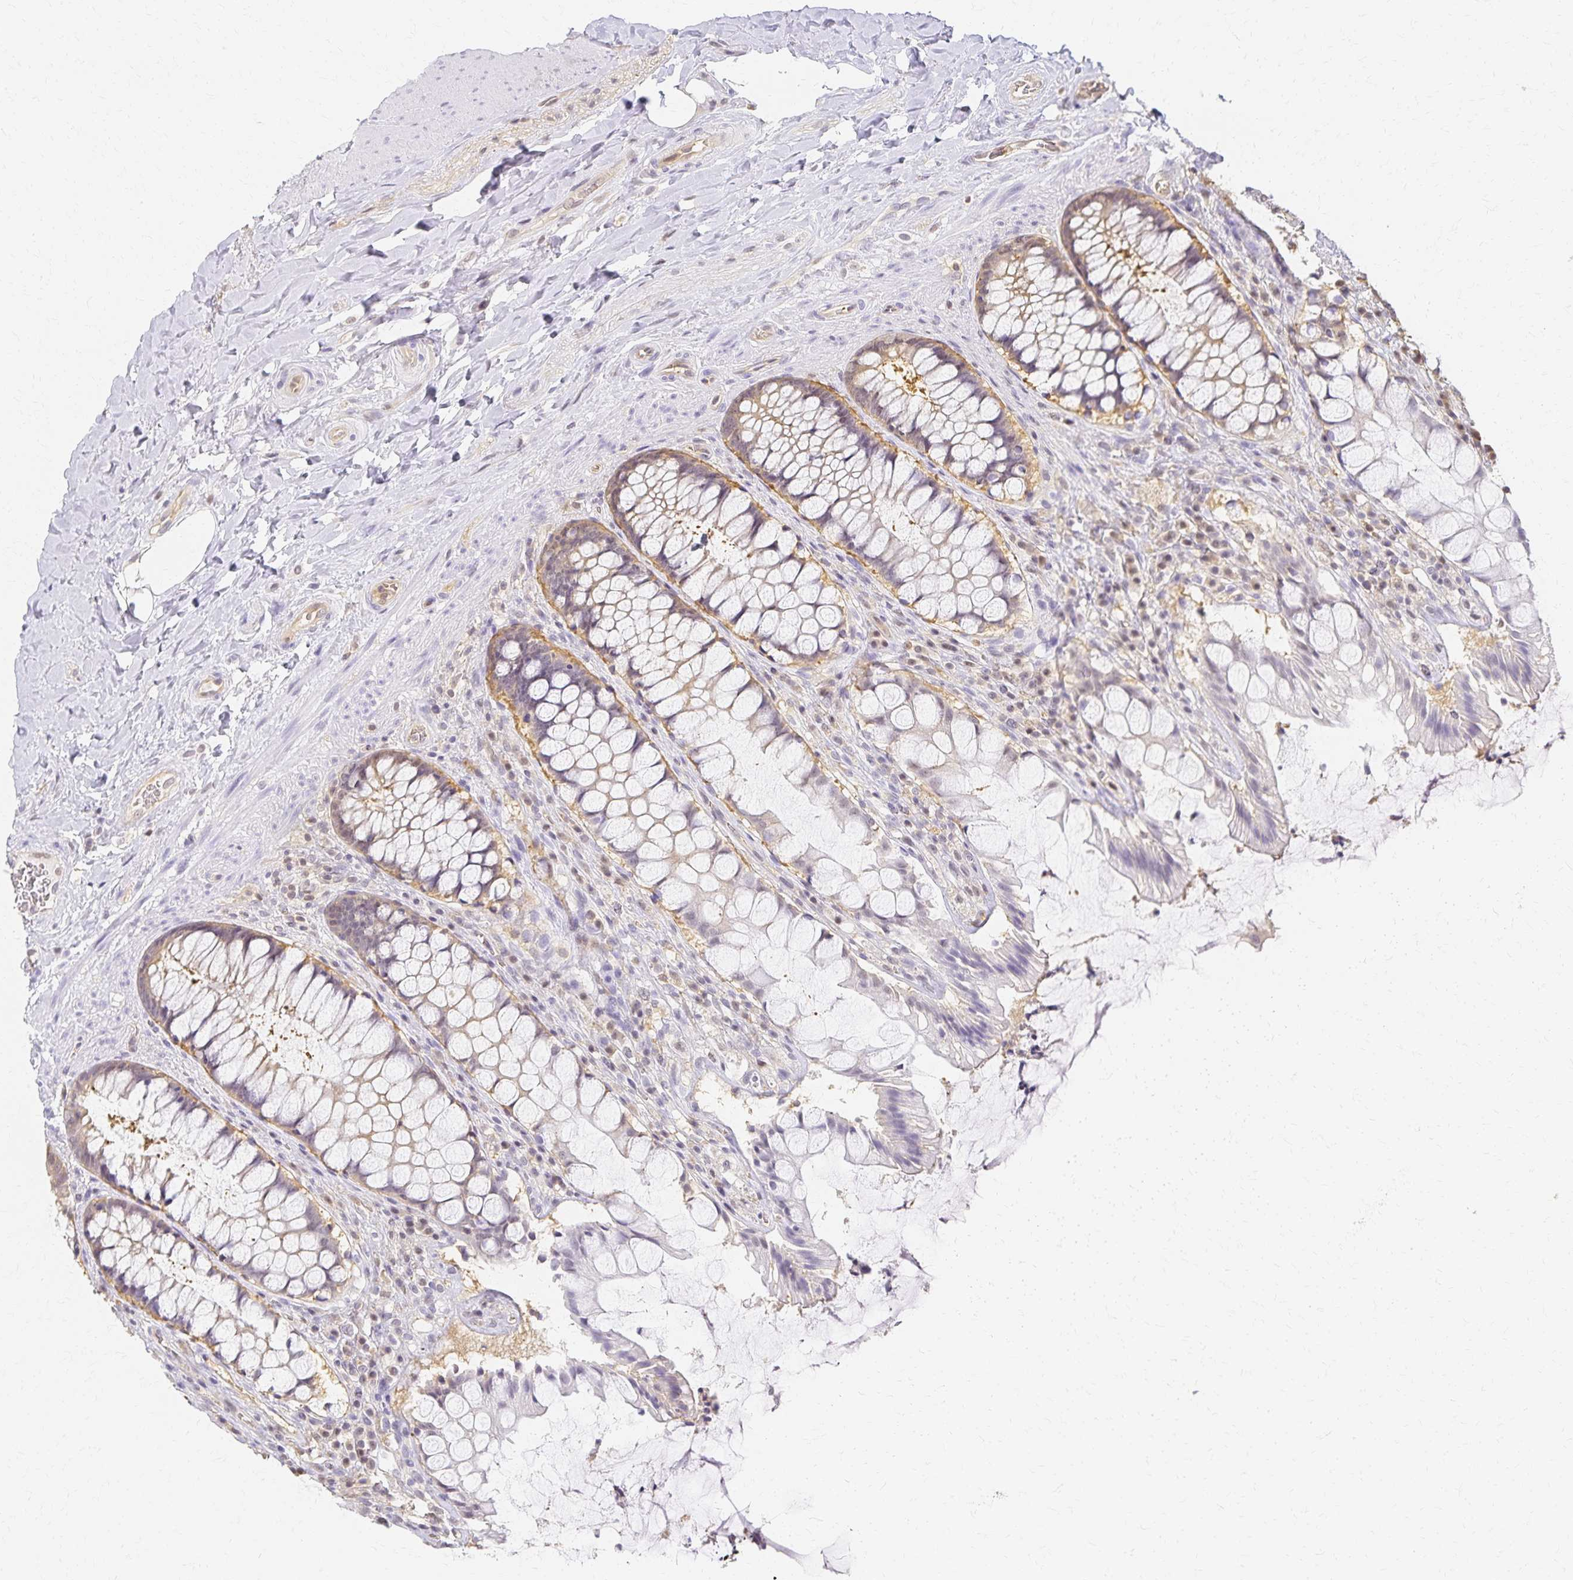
{"staining": {"intensity": "moderate", "quantity": "25%-75%", "location": "cytoplasmic/membranous"}, "tissue": "rectum", "cell_type": "Glandular cells", "image_type": "normal", "snomed": [{"axis": "morphology", "description": "Normal tissue, NOS"}, {"axis": "topography", "description": "Rectum"}], "caption": "Immunohistochemistry (IHC) image of unremarkable human rectum stained for a protein (brown), which displays medium levels of moderate cytoplasmic/membranous staining in approximately 25%-75% of glandular cells.", "gene": "AZGP1", "patient": {"sex": "female", "age": 58}}